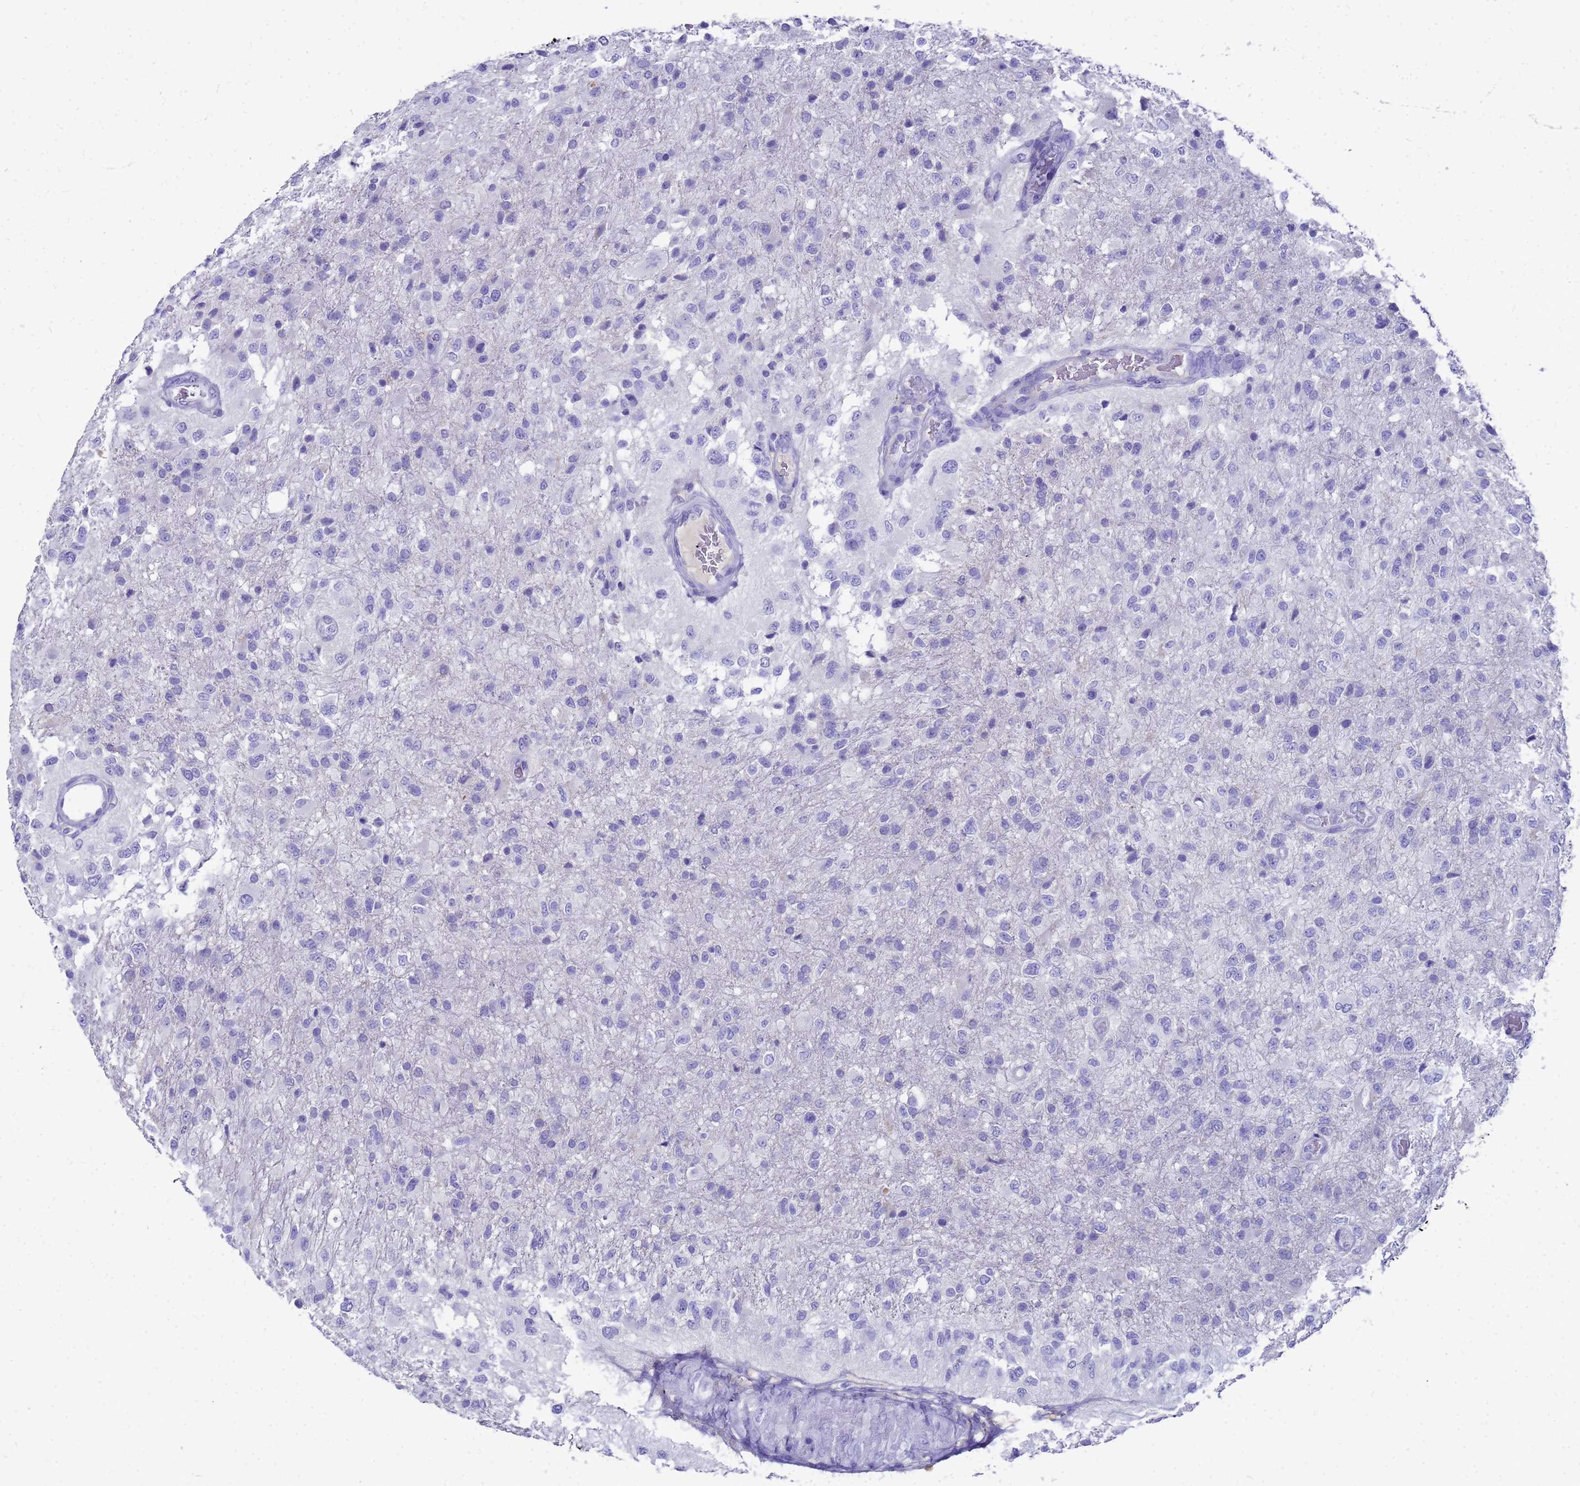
{"staining": {"intensity": "negative", "quantity": "none", "location": "none"}, "tissue": "glioma", "cell_type": "Tumor cells", "image_type": "cancer", "snomed": [{"axis": "morphology", "description": "Glioma, malignant, High grade"}, {"axis": "topography", "description": "Brain"}], "caption": "High magnification brightfield microscopy of glioma stained with DAB (3,3'-diaminobenzidine) (brown) and counterstained with hematoxylin (blue): tumor cells show no significant expression.", "gene": "MS4A13", "patient": {"sex": "female", "age": 74}}